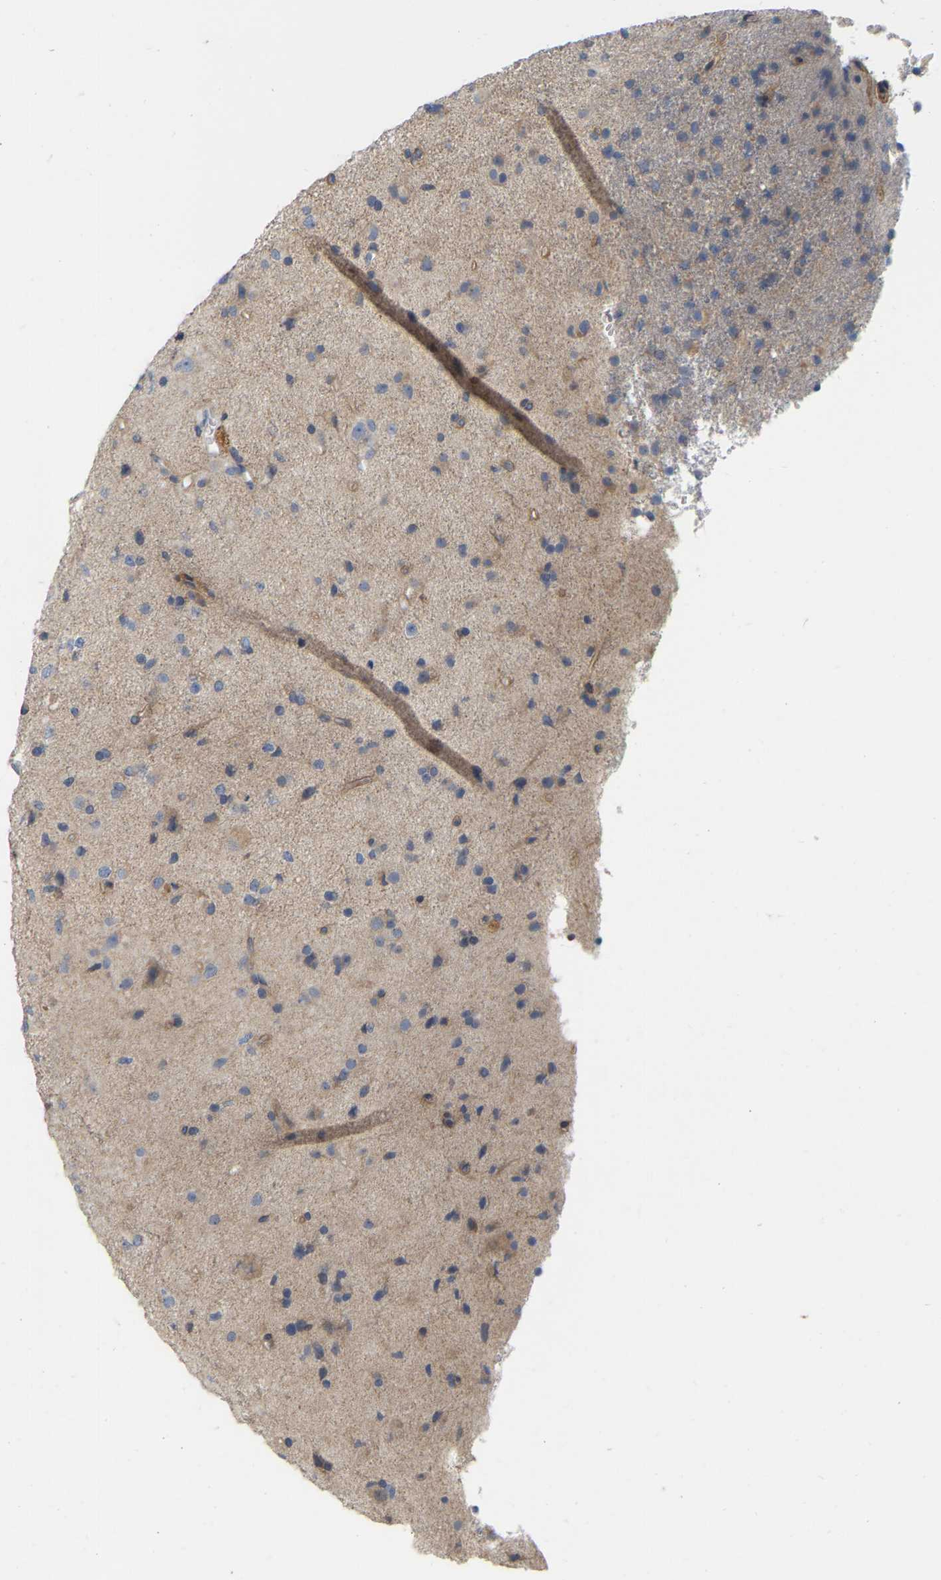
{"staining": {"intensity": "negative", "quantity": "none", "location": "none"}, "tissue": "glioma", "cell_type": "Tumor cells", "image_type": "cancer", "snomed": [{"axis": "morphology", "description": "Glioma, malignant, Low grade"}, {"axis": "topography", "description": "Brain"}], "caption": "Glioma was stained to show a protein in brown. There is no significant staining in tumor cells.", "gene": "SSH1", "patient": {"sex": "male", "age": 65}}